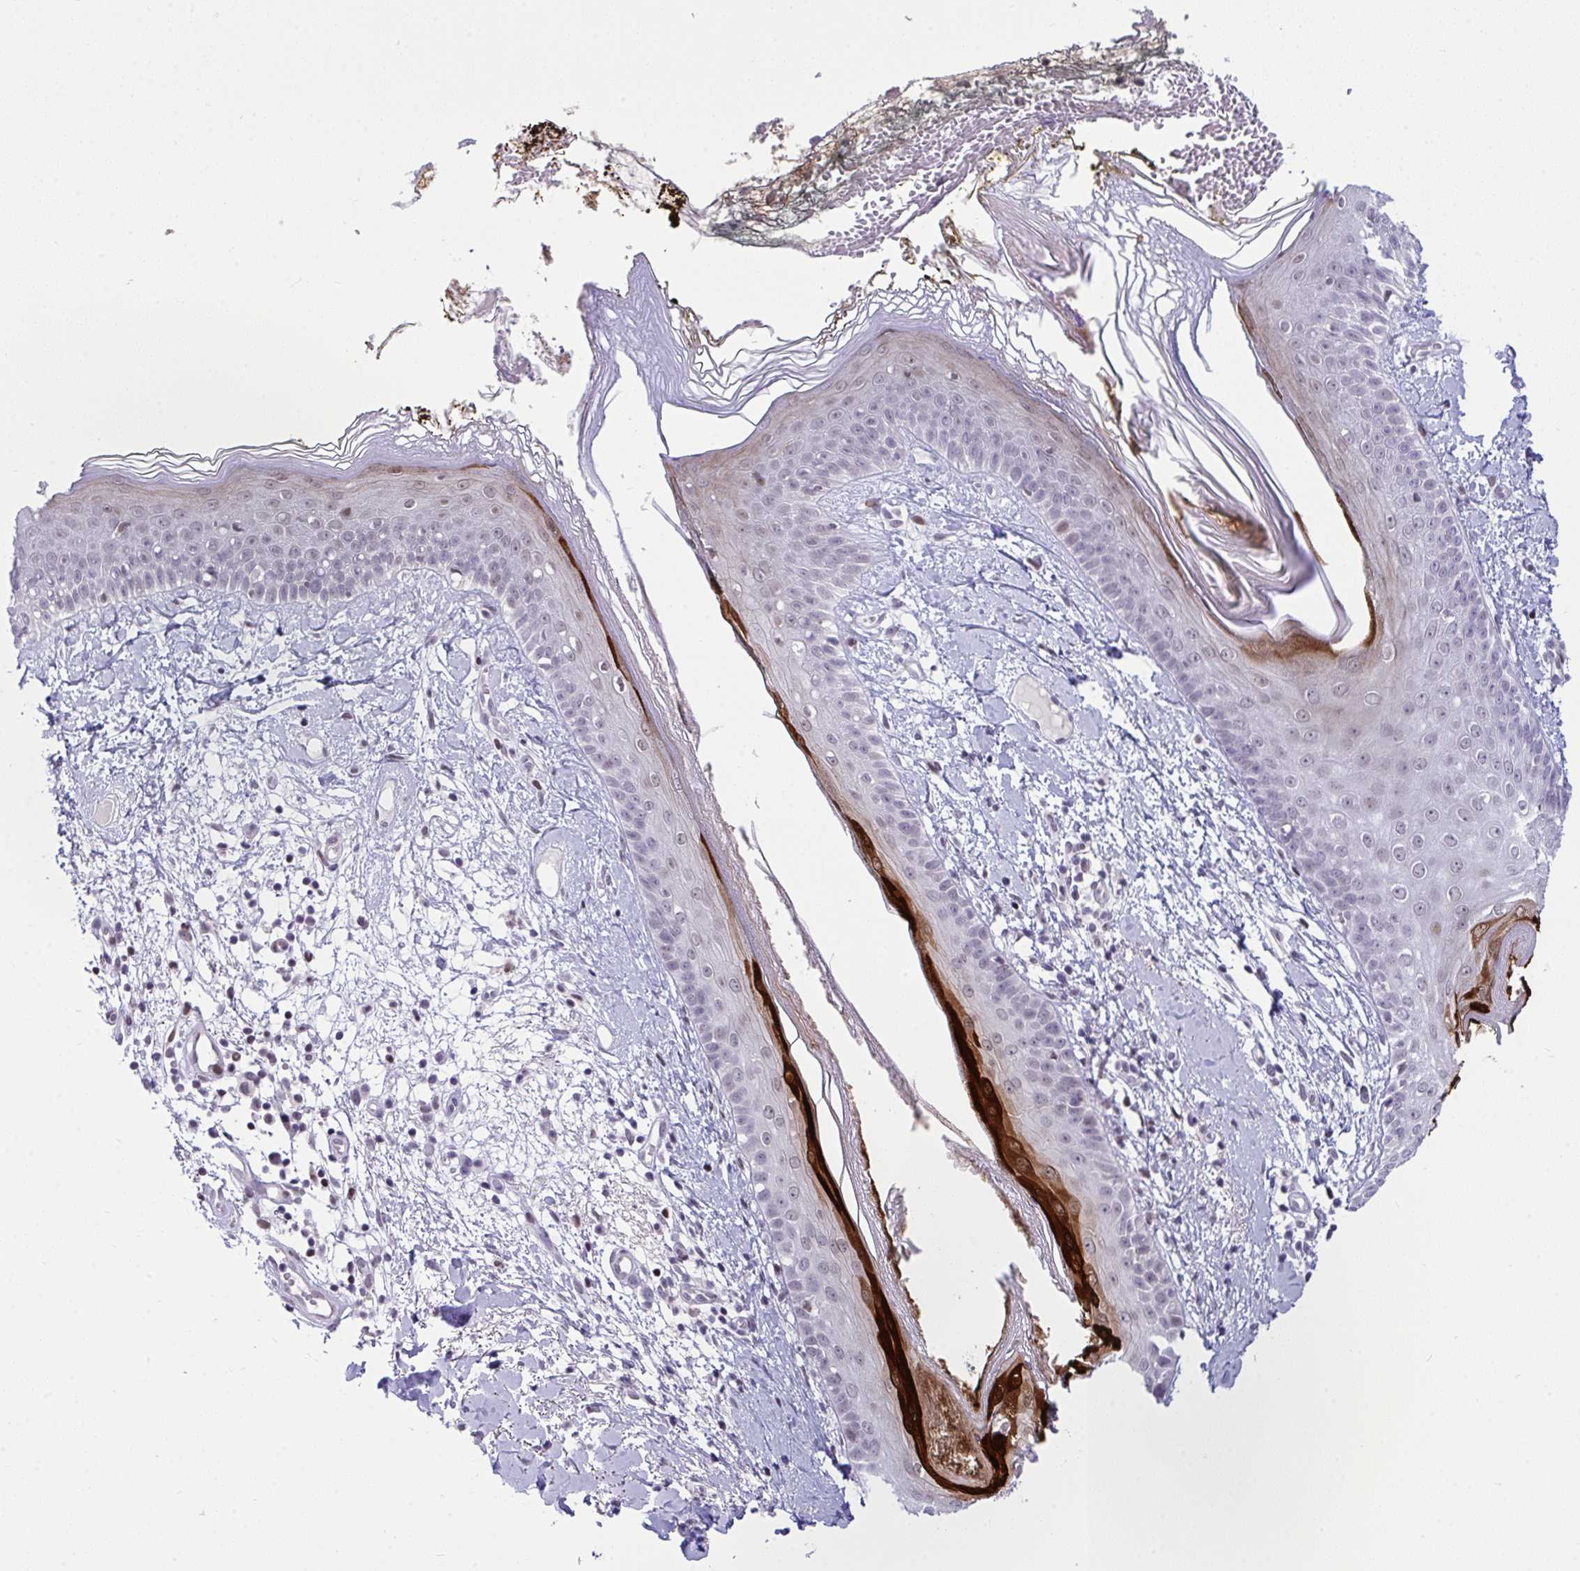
{"staining": {"intensity": "negative", "quantity": "none", "location": "none"}, "tissue": "skin", "cell_type": "Fibroblasts", "image_type": "normal", "snomed": [{"axis": "morphology", "description": "Normal tissue, NOS"}, {"axis": "topography", "description": "Skin"}], "caption": "Histopathology image shows no protein staining in fibroblasts of unremarkable skin.", "gene": "ZFHX3", "patient": {"sex": "female", "age": 34}}